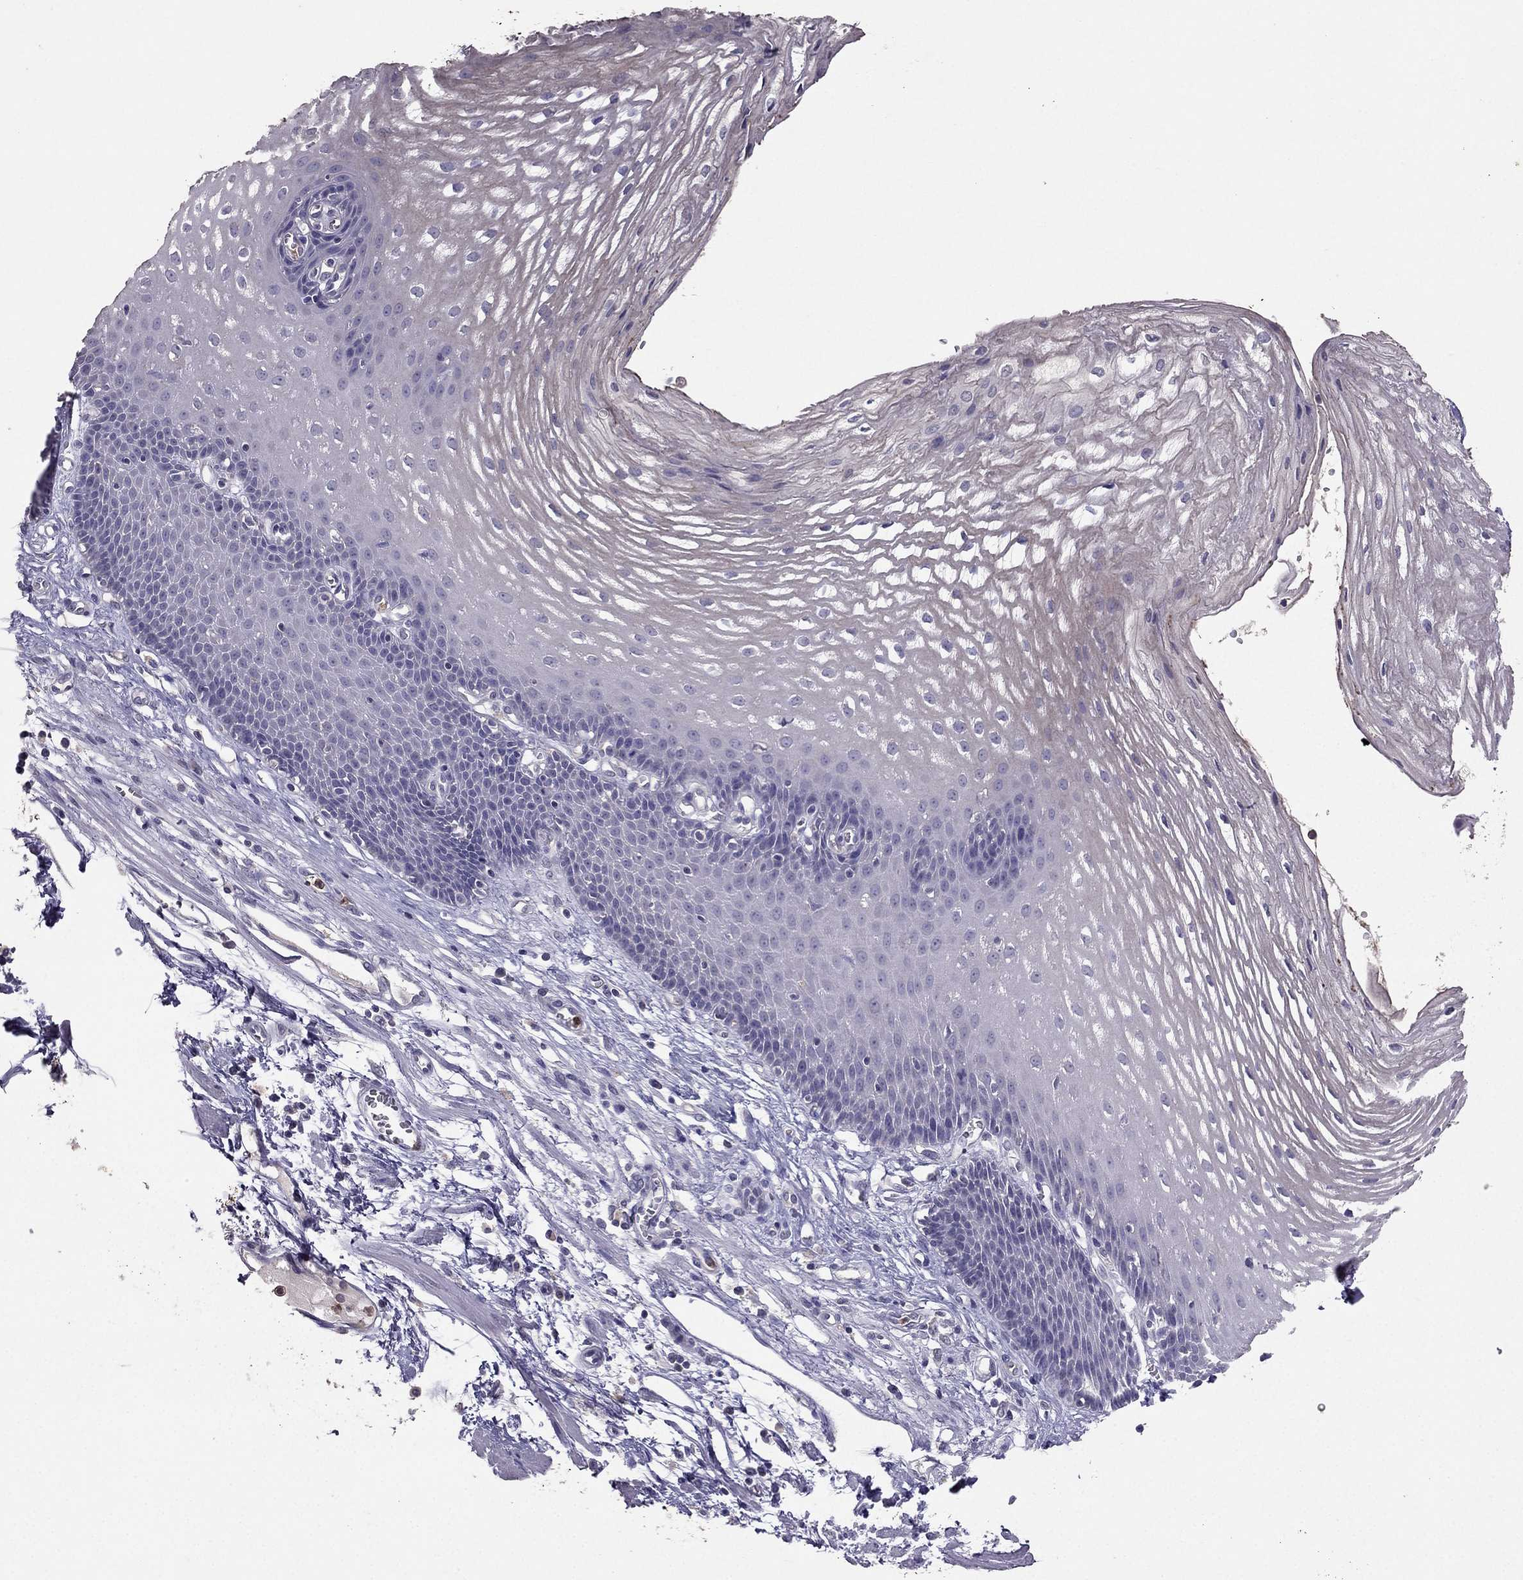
{"staining": {"intensity": "negative", "quantity": "none", "location": "none"}, "tissue": "esophagus", "cell_type": "Squamous epithelial cells", "image_type": "normal", "snomed": [{"axis": "morphology", "description": "Normal tissue, NOS"}, {"axis": "topography", "description": "Esophagus"}], "caption": "Protein analysis of benign esophagus exhibits no significant expression in squamous epithelial cells. (Brightfield microscopy of DAB (3,3'-diaminobenzidine) IHC at high magnification).", "gene": "RFLNB", "patient": {"sex": "male", "age": 72}}